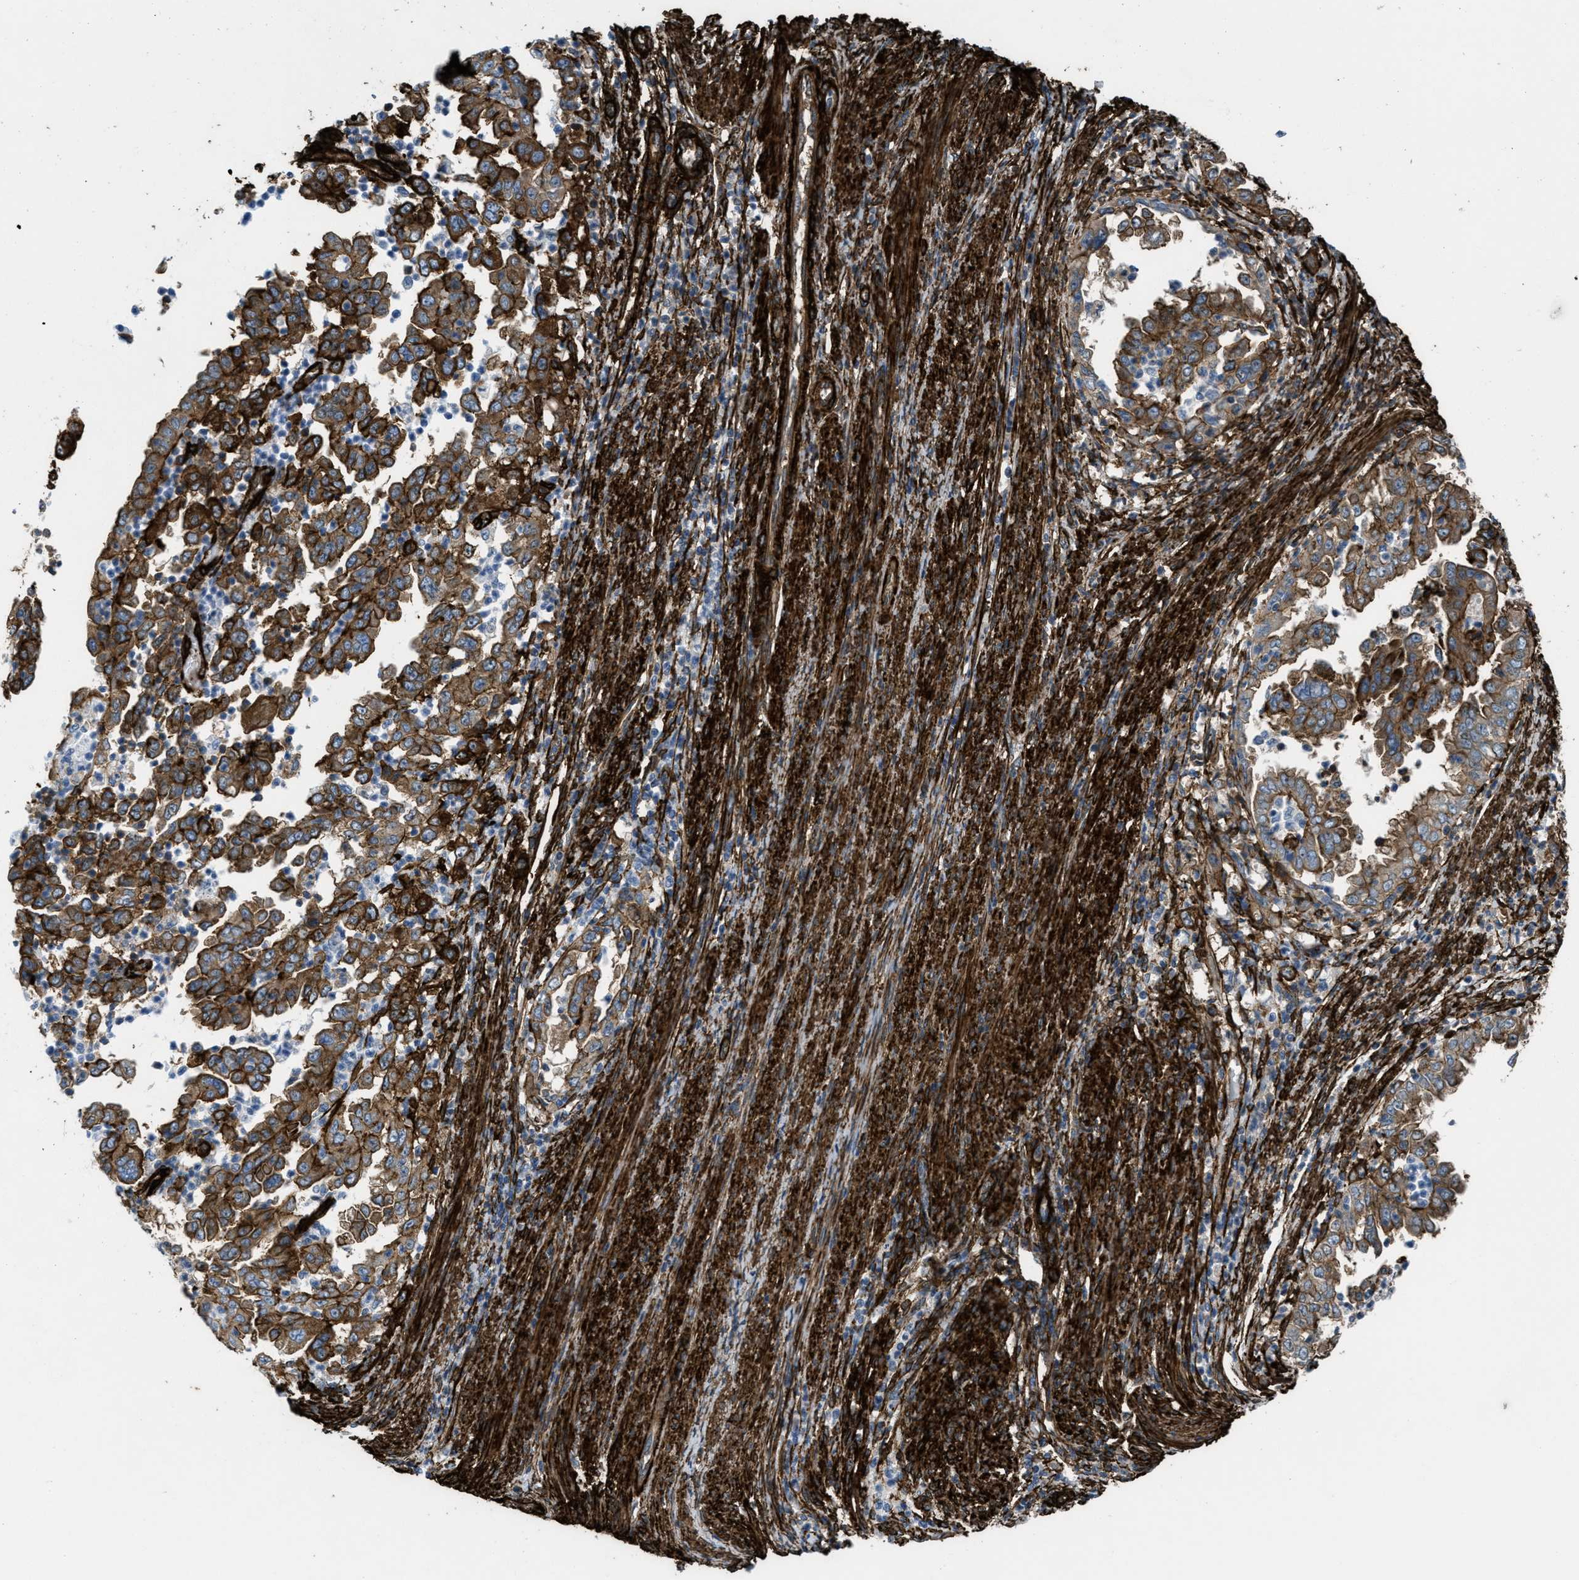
{"staining": {"intensity": "moderate", "quantity": ">75%", "location": "cytoplasmic/membranous"}, "tissue": "endometrial cancer", "cell_type": "Tumor cells", "image_type": "cancer", "snomed": [{"axis": "morphology", "description": "Adenocarcinoma, NOS"}, {"axis": "topography", "description": "Endometrium"}], "caption": "Tumor cells show moderate cytoplasmic/membranous positivity in about >75% of cells in endometrial cancer (adenocarcinoma). The staining was performed using DAB (3,3'-diaminobenzidine) to visualize the protein expression in brown, while the nuclei were stained in blue with hematoxylin (Magnification: 20x).", "gene": "CALD1", "patient": {"sex": "female", "age": 85}}